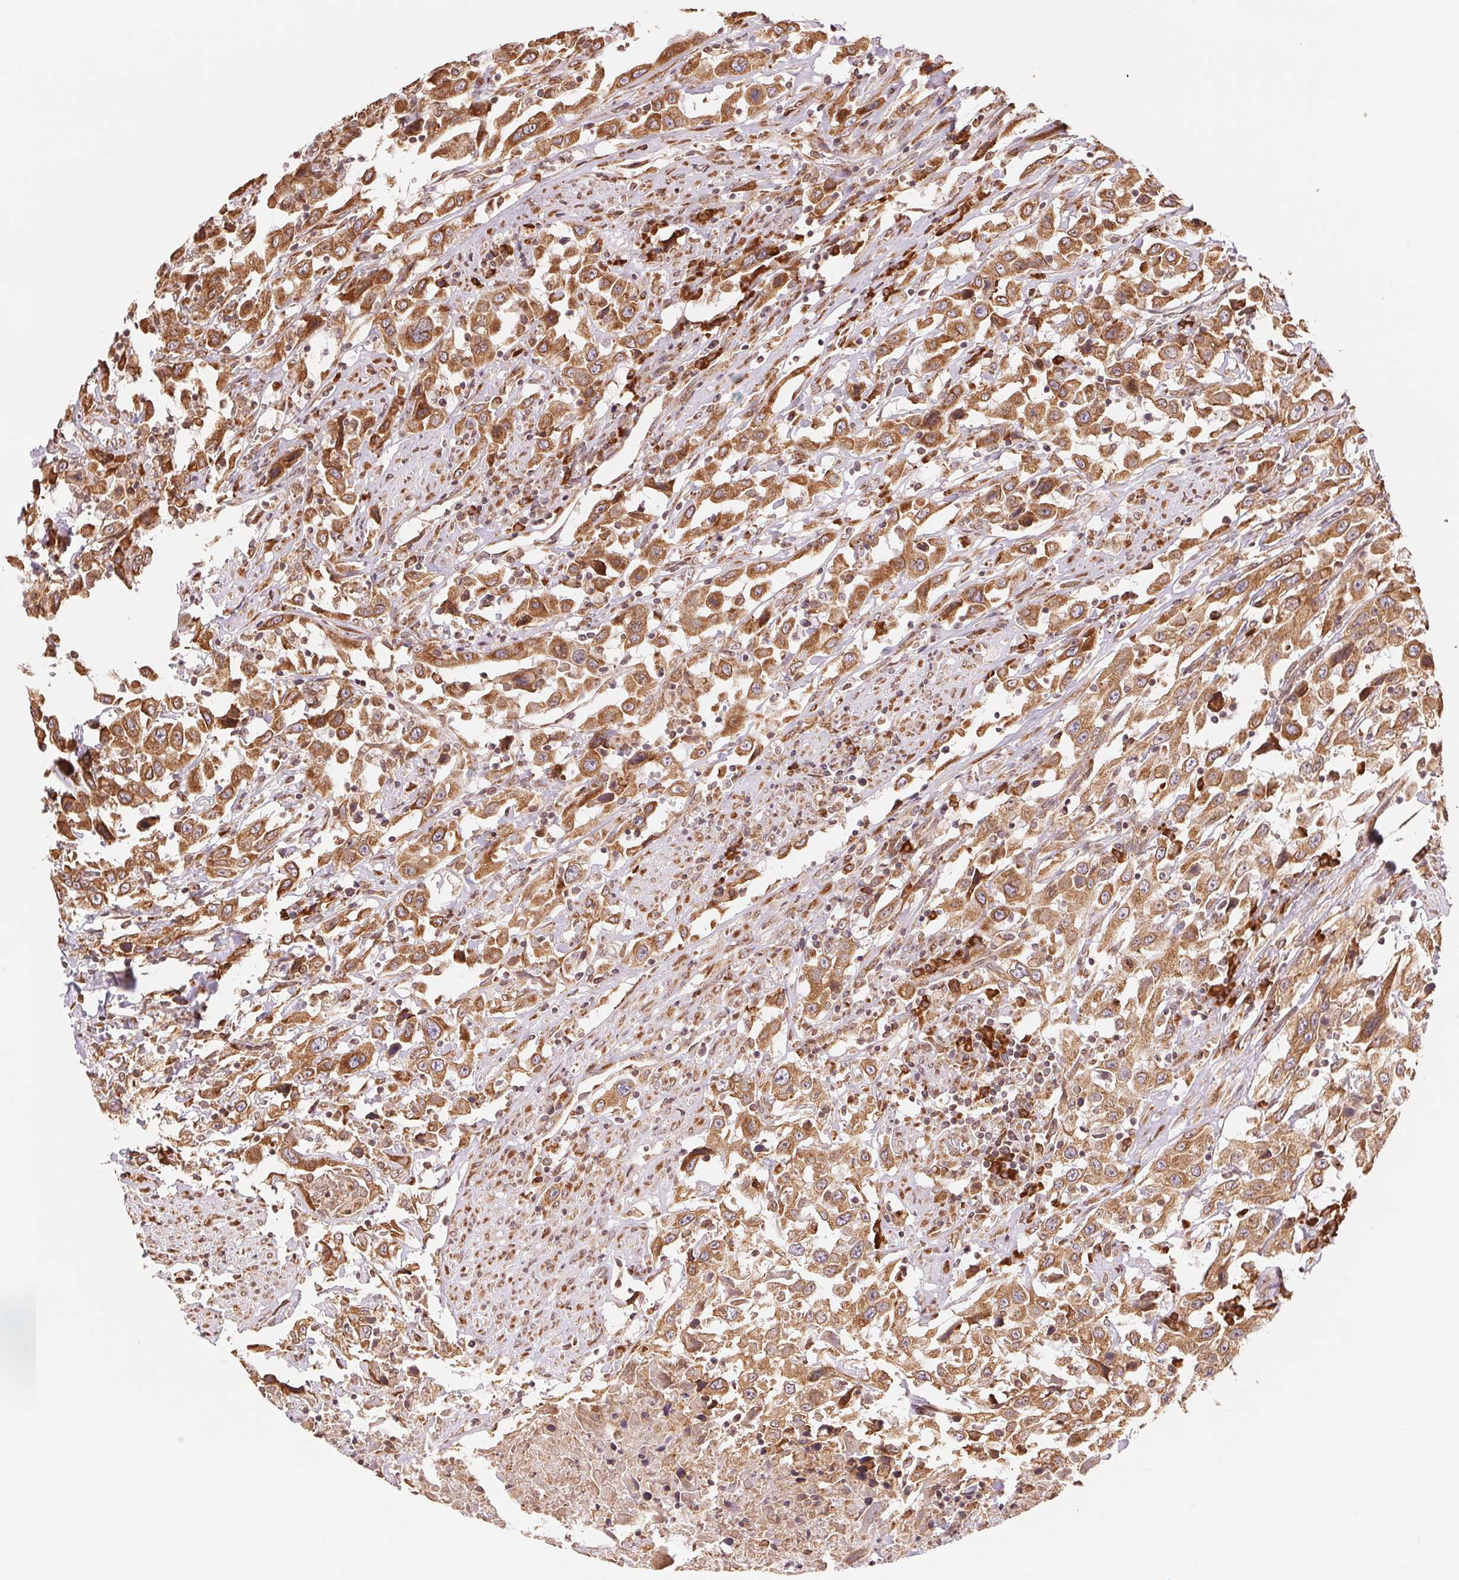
{"staining": {"intensity": "moderate", "quantity": ">75%", "location": "cytoplasmic/membranous"}, "tissue": "urothelial cancer", "cell_type": "Tumor cells", "image_type": "cancer", "snomed": [{"axis": "morphology", "description": "Urothelial carcinoma, High grade"}, {"axis": "topography", "description": "Urinary bladder"}], "caption": "A medium amount of moderate cytoplasmic/membranous expression is seen in about >75% of tumor cells in urothelial cancer tissue.", "gene": "RPN1", "patient": {"sex": "male", "age": 61}}